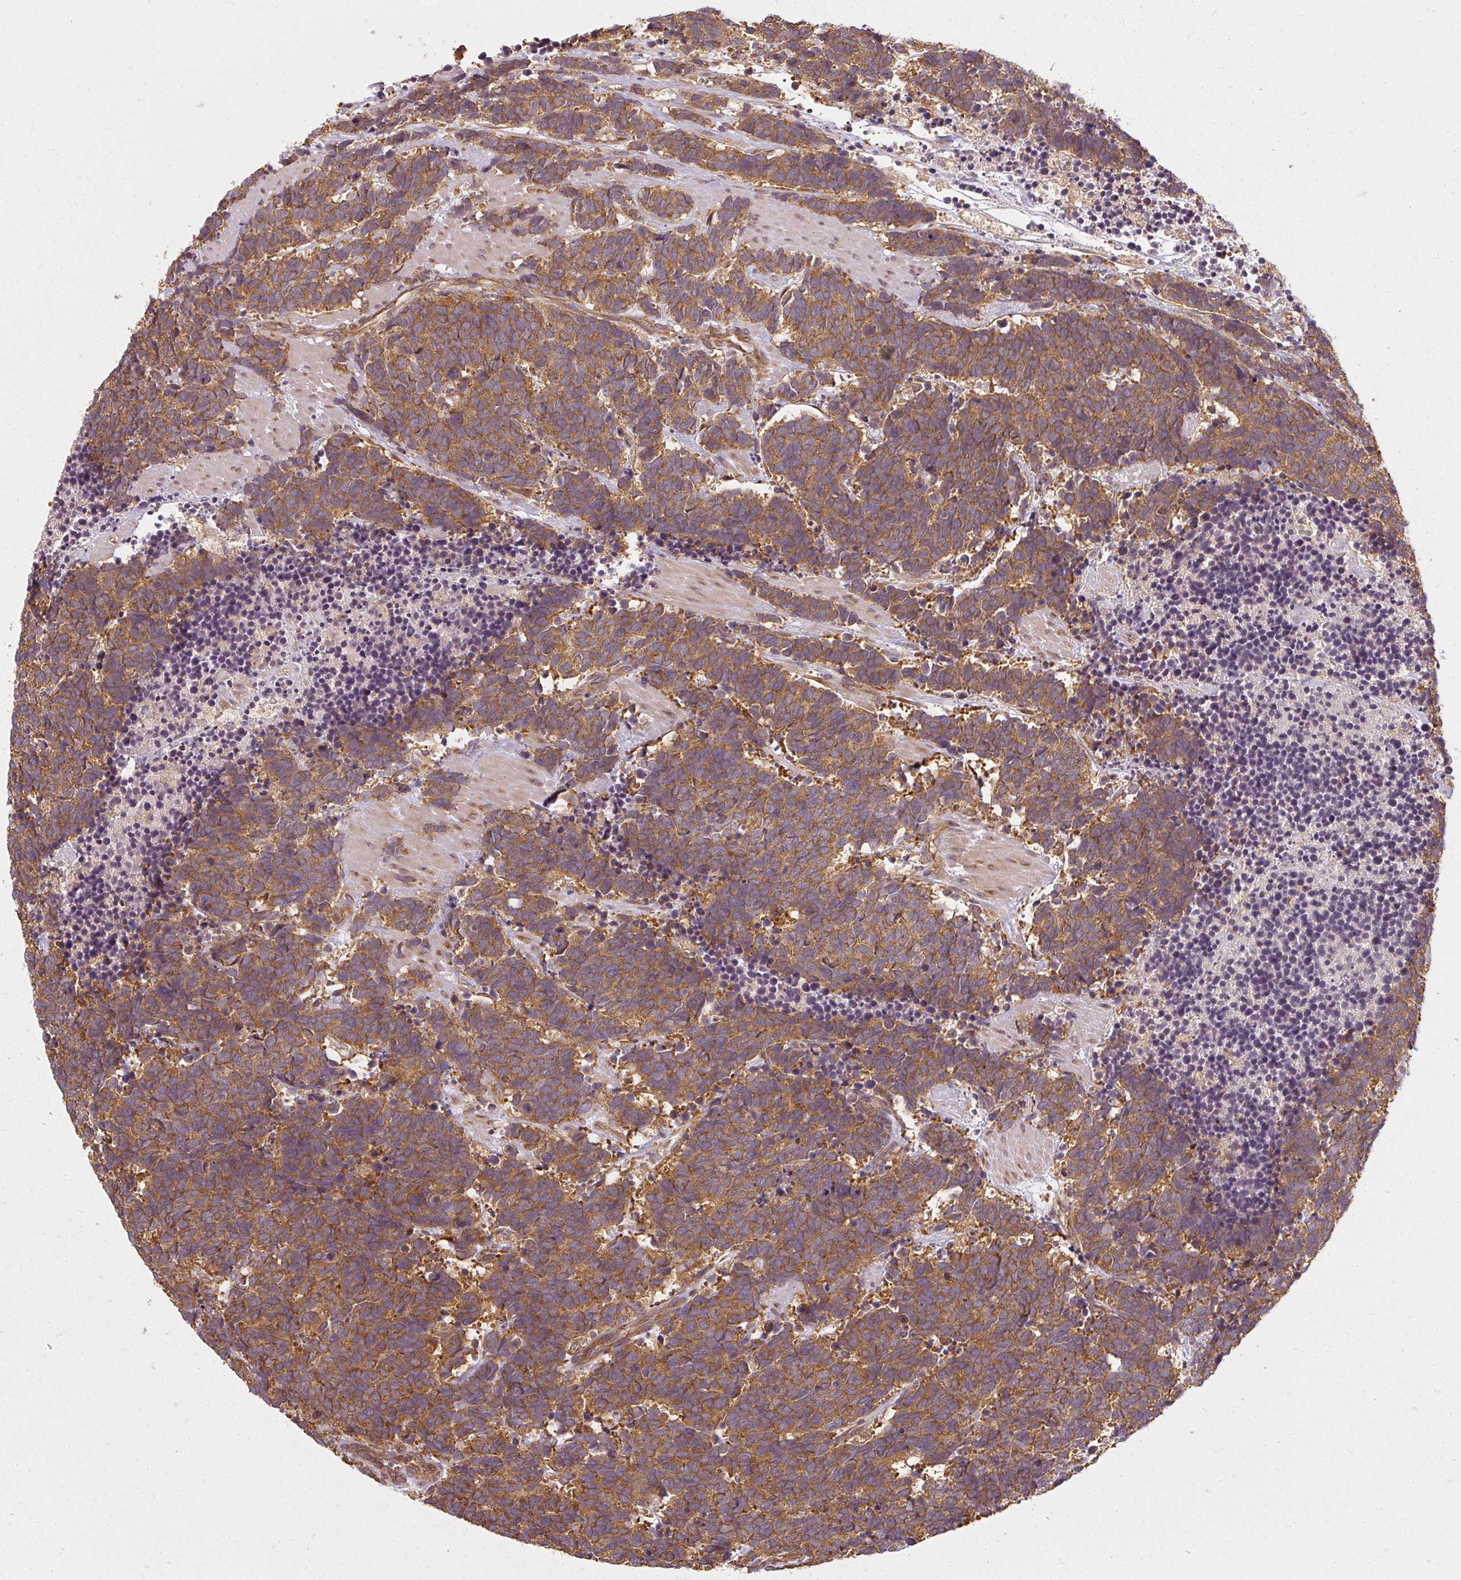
{"staining": {"intensity": "moderate", "quantity": ">75%", "location": "cytoplasmic/membranous"}, "tissue": "carcinoid", "cell_type": "Tumor cells", "image_type": "cancer", "snomed": [{"axis": "morphology", "description": "Carcinoma, NOS"}, {"axis": "morphology", "description": "Carcinoid, malignant, NOS"}, {"axis": "topography", "description": "Prostate"}], "caption": "Human malignant carcinoid stained for a protein (brown) reveals moderate cytoplasmic/membranous positive staining in about >75% of tumor cells.", "gene": "RPL24", "patient": {"sex": "male", "age": 57}}